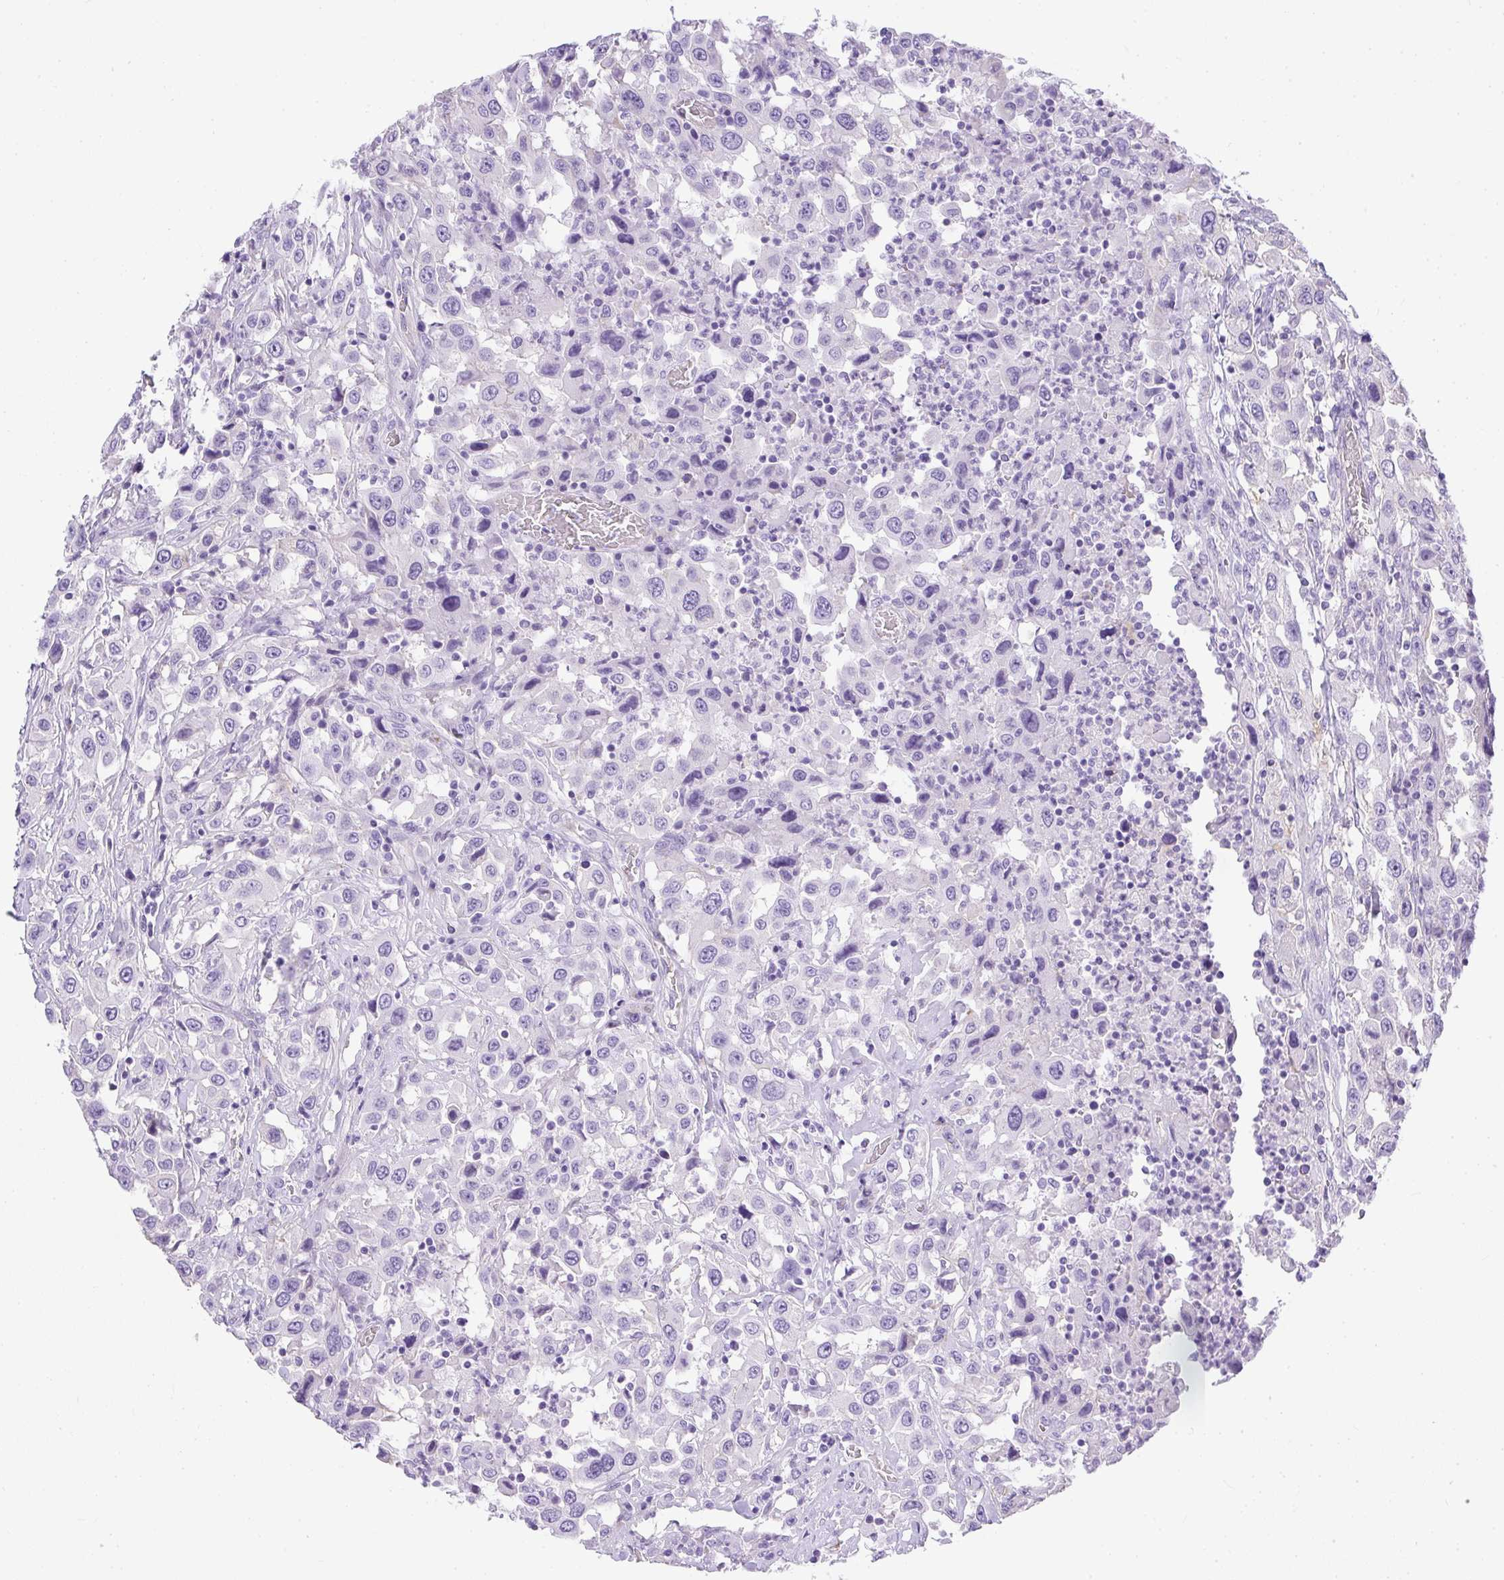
{"staining": {"intensity": "negative", "quantity": "none", "location": "none"}, "tissue": "urothelial cancer", "cell_type": "Tumor cells", "image_type": "cancer", "snomed": [{"axis": "morphology", "description": "Urothelial carcinoma, High grade"}, {"axis": "topography", "description": "Urinary bladder"}], "caption": "This is an IHC histopathology image of human urothelial cancer. There is no expression in tumor cells.", "gene": "PLPPR3", "patient": {"sex": "male", "age": 61}}